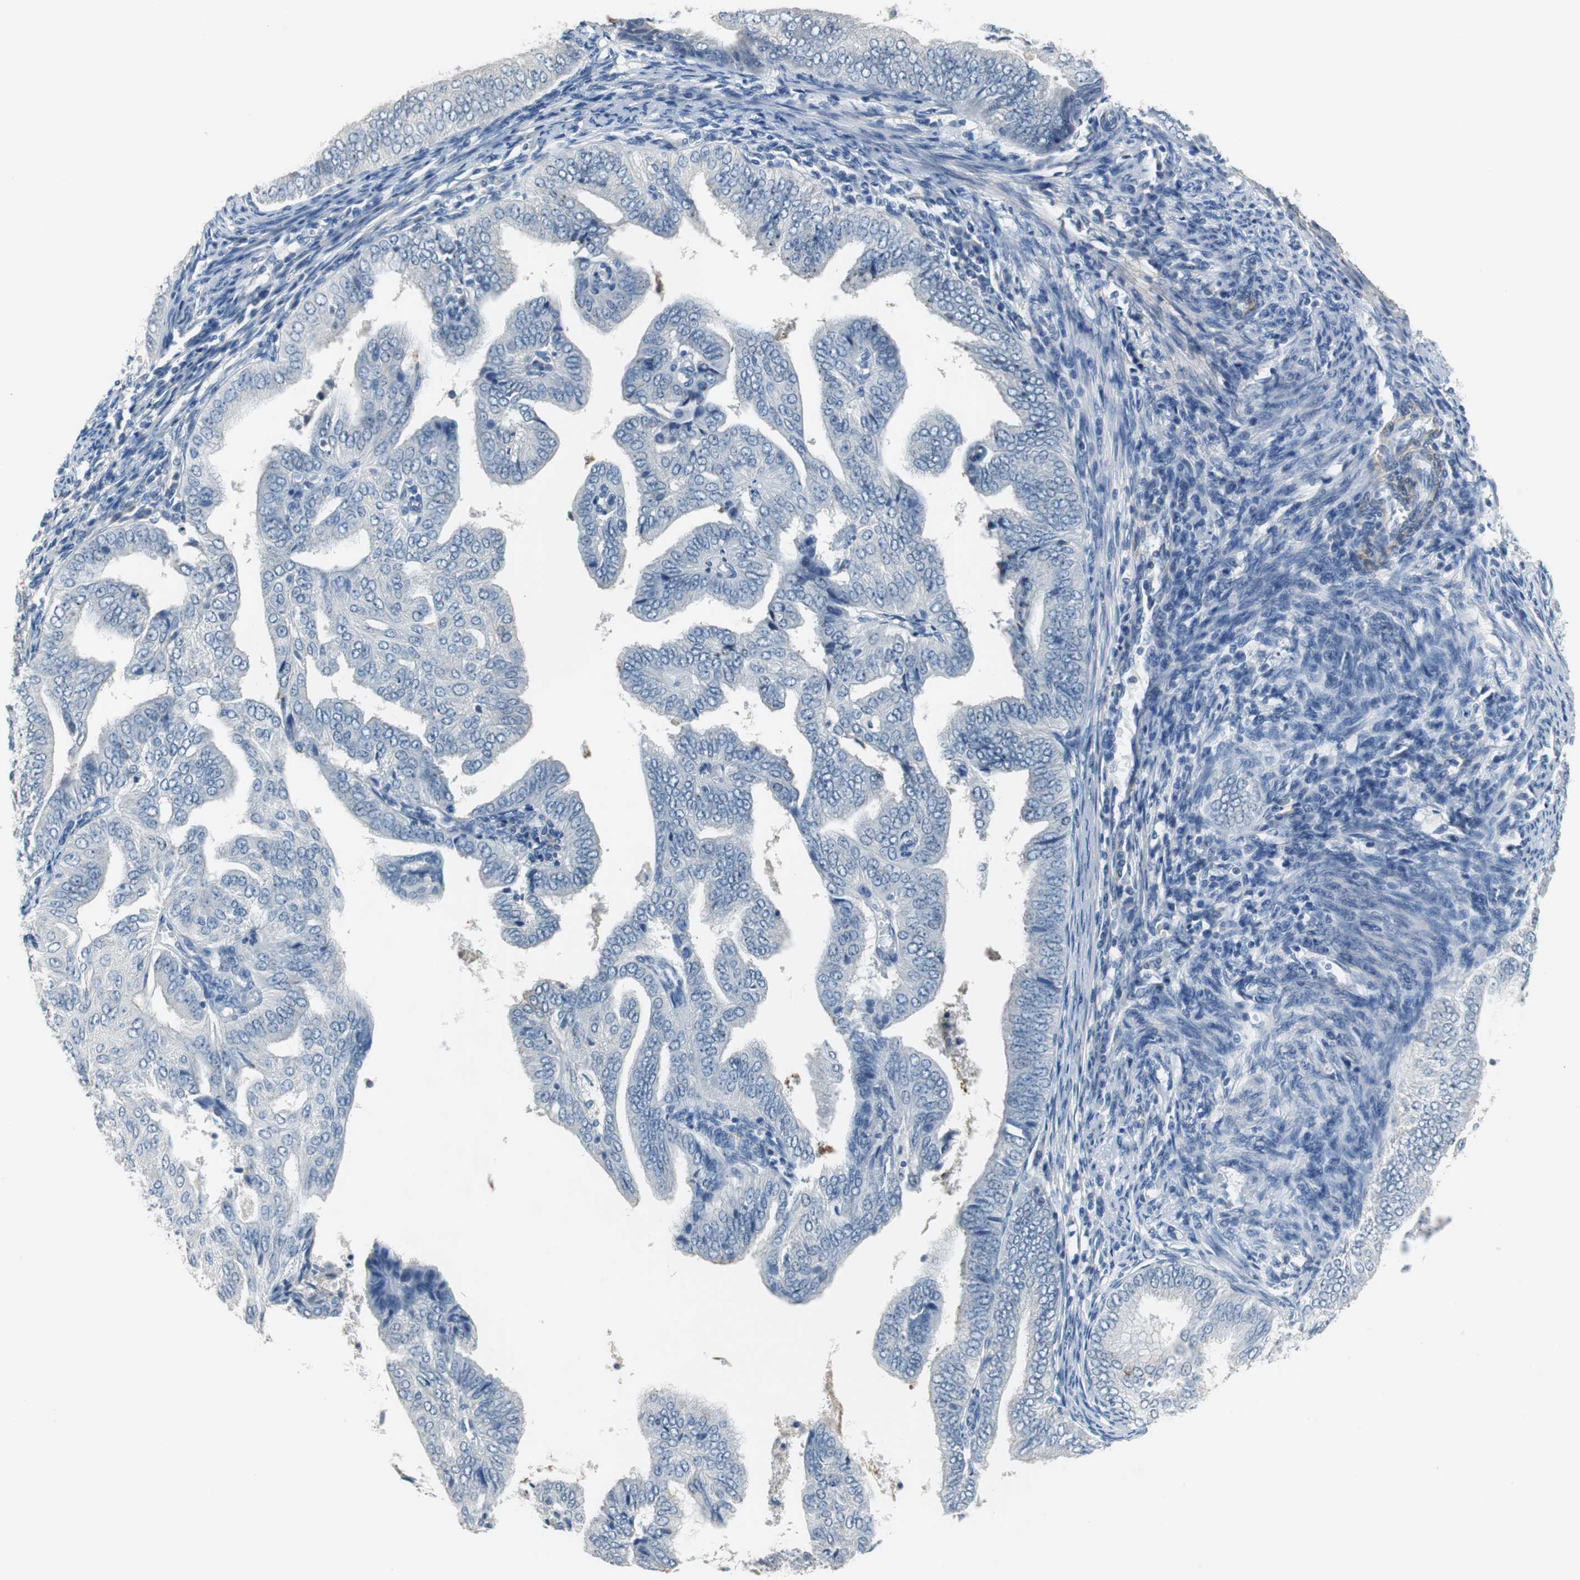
{"staining": {"intensity": "negative", "quantity": "none", "location": "none"}, "tissue": "endometrial cancer", "cell_type": "Tumor cells", "image_type": "cancer", "snomed": [{"axis": "morphology", "description": "Adenocarcinoma, NOS"}, {"axis": "topography", "description": "Endometrium"}], "caption": "This is an immunohistochemistry histopathology image of human adenocarcinoma (endometrial). There is no staining in tumor cells.", "gene": "MUC7", "patient": {"sex": "female", "age": 58}}